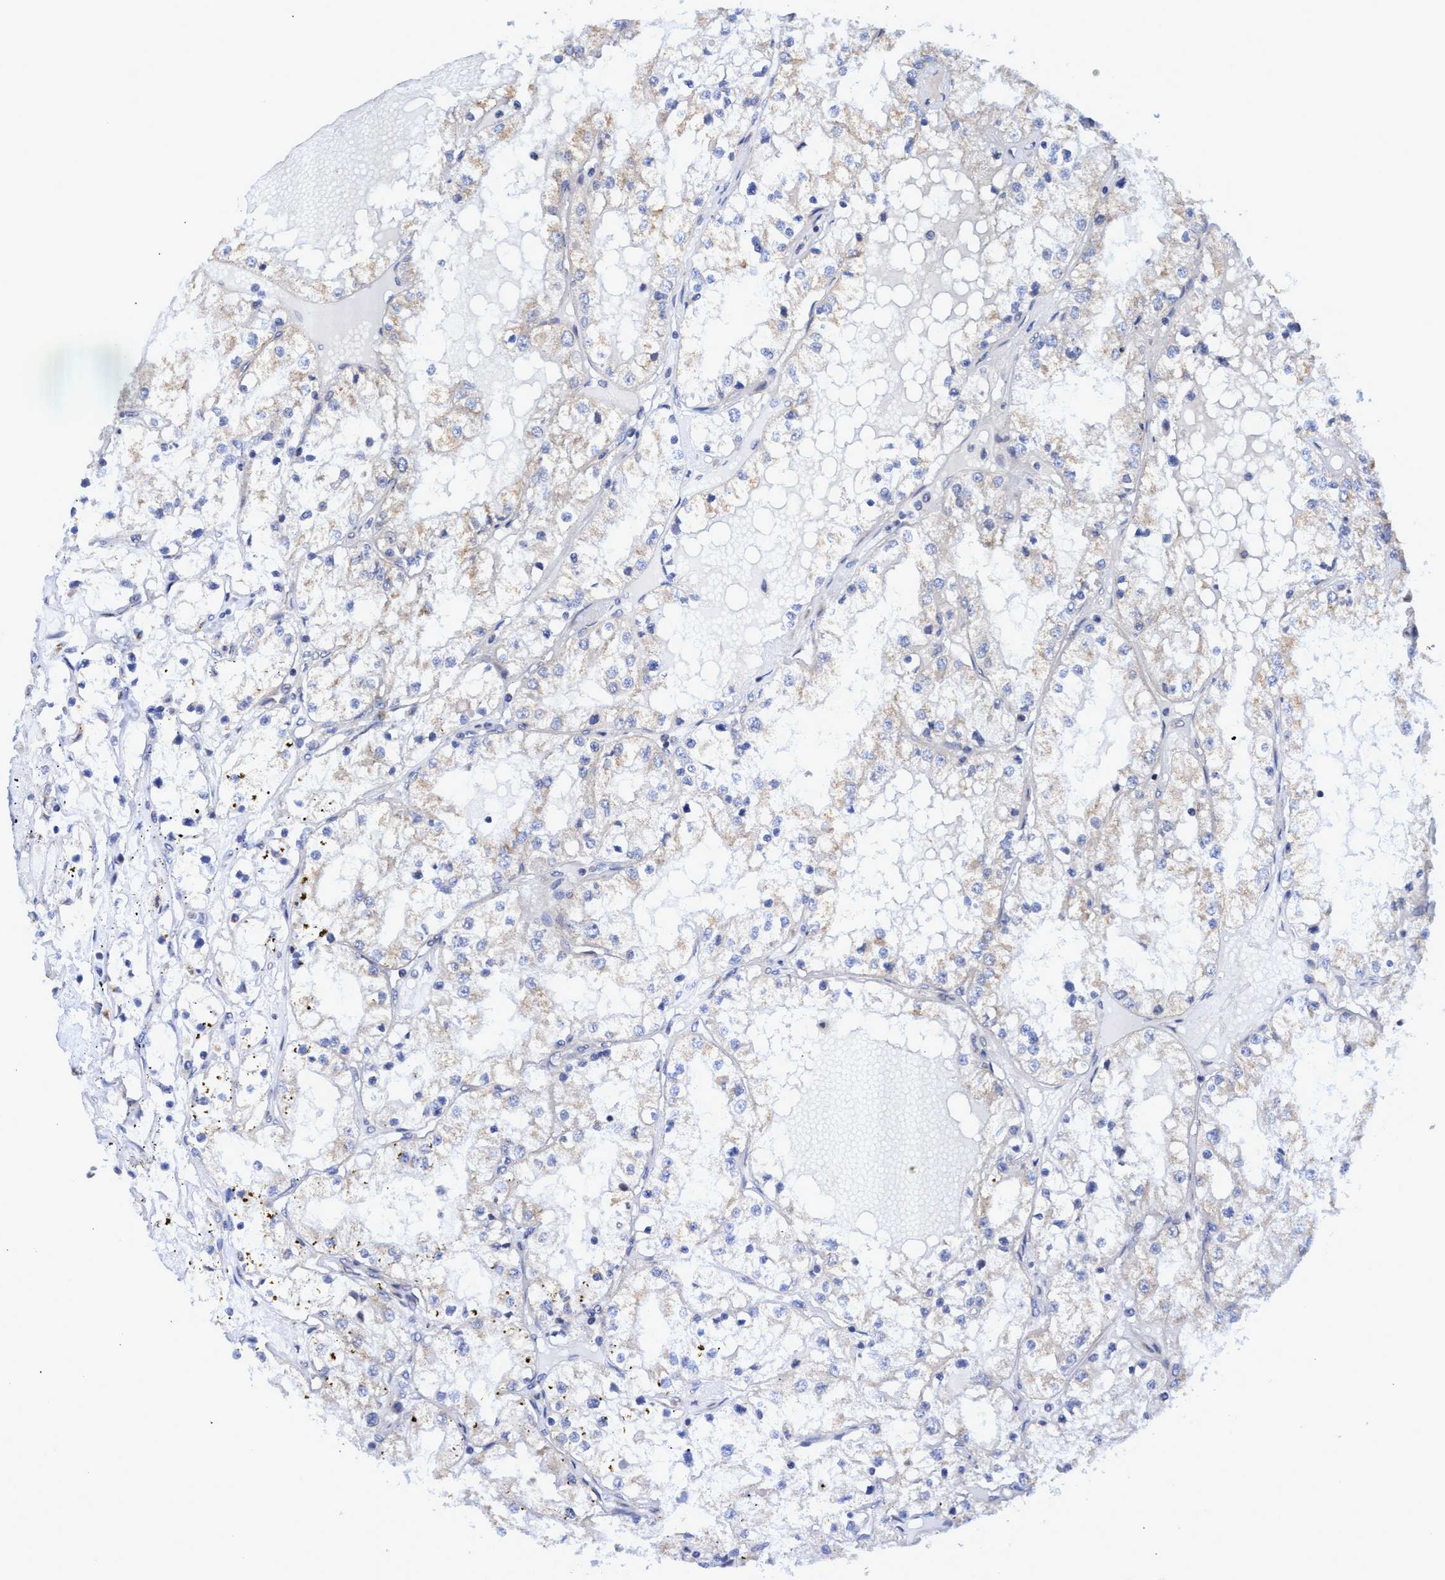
{"staining": {"intensity": "weak", "quantity": "<25%", "location": "cytoplasmic/membranous"}, "tissue": "renal cancer", "cell_type": "Tumor cells", "image_type": "cancer", "snomed": [{"axis": "morphology", "description": "Adenocarcinoma, NOS"}, {"axis": "topography", "description": "Kidney"}], "caption": "IHC of human renal cancer (adenocarcinoma) displays no expression in tumor cells.", "gene": "NAT16", "patient": {"sex": "male", "age": 68}}